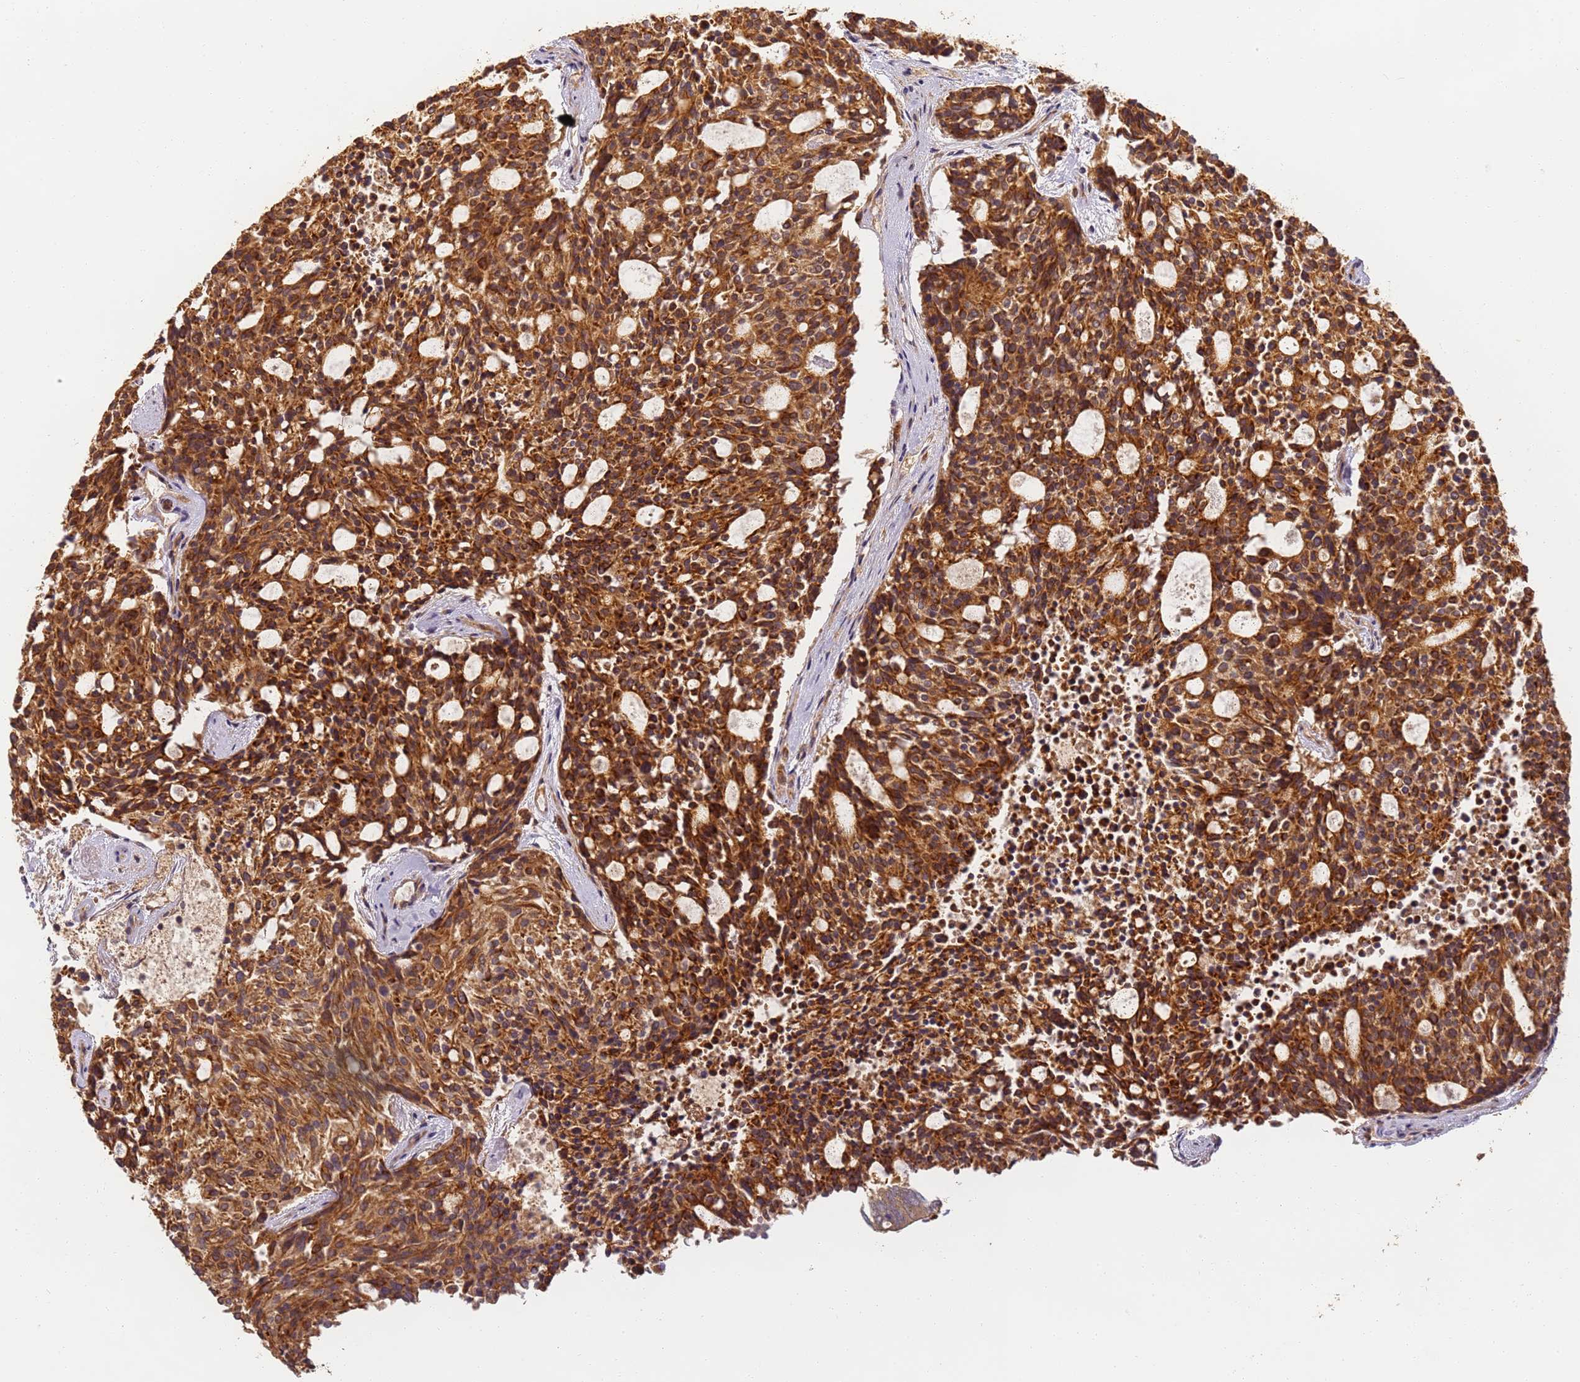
{"staining": {"intensity": "strong", "quantity": ">75%", "location": "cytoplasmic/membranous"}, "tissue": "carcinoid", "cell_type": "Tumor cells", "image_type": "cancer", "snomed": [{"axis": "morphology", "description": "Carcinoid, malignant, NOS"}, {"axis": "topography", "description": "Pancreas"}], "caption": "Immunohistochemistry (IHC) of human carcinoid (malignant) exhibits high levels of strong cytoplasmic/membranous staining in approximately >75% of tumor cells.", "gene": "TIGAR", "patient": {"sex": "female", "age": 54}}